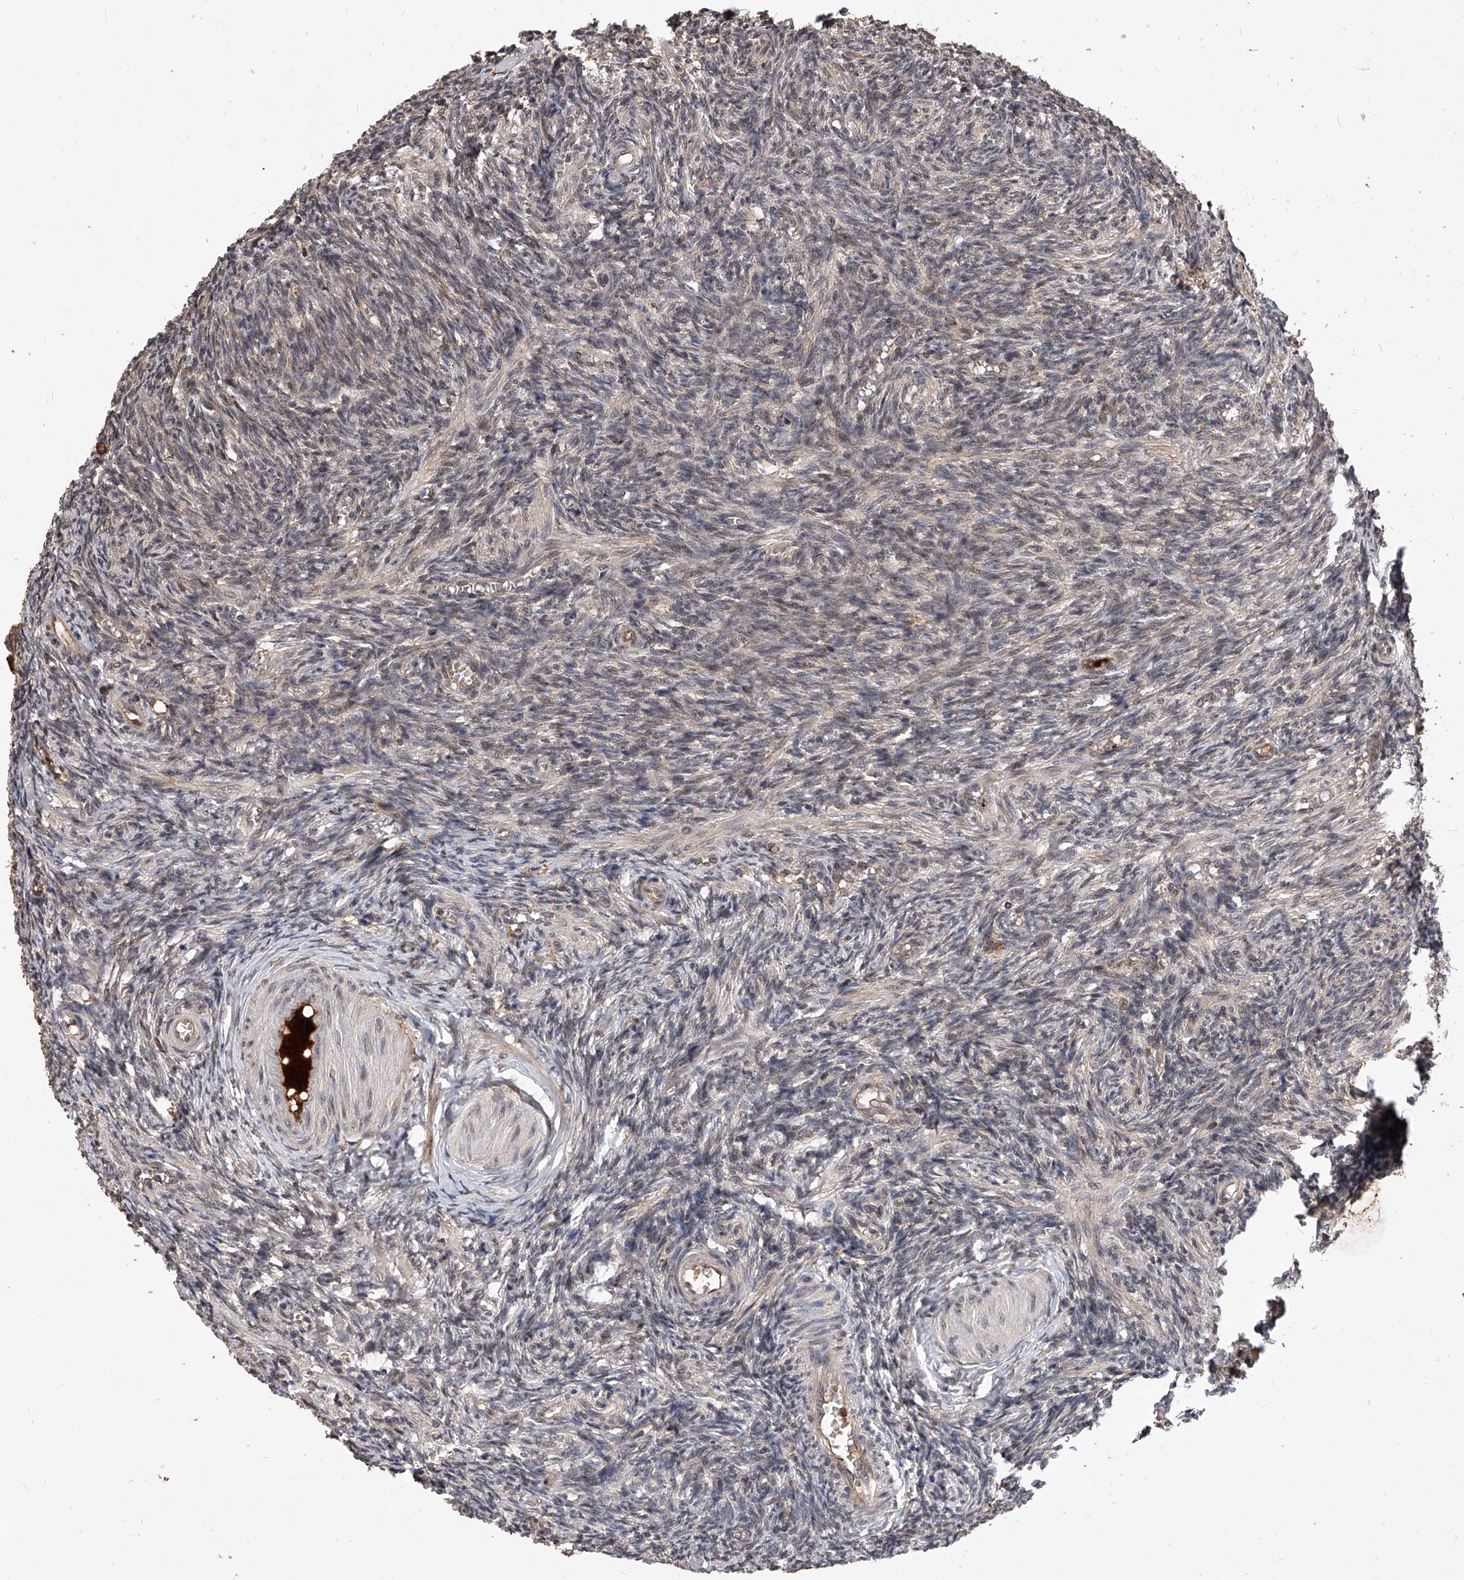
{"staining": {"intensity": "negative", "quantity": "none", "location": "none"}, "tissue": "ovary", "cell_type": "Ovarian stroma cells", "image_type": "normal", "snomed": [{"axis": "morphology", "description": "Normal tissue, NOS"}, {"axis": "topography", "description": "Ovary"}], "caption": "Immunohistochemical staining of normal ovary shows no significant expression in ovarian stroma cells. (DAB immunohistochemistry with hematoxylin counter stain).", "gene": "CFAP410", "patient": {"sex": "female", "age": 27}}